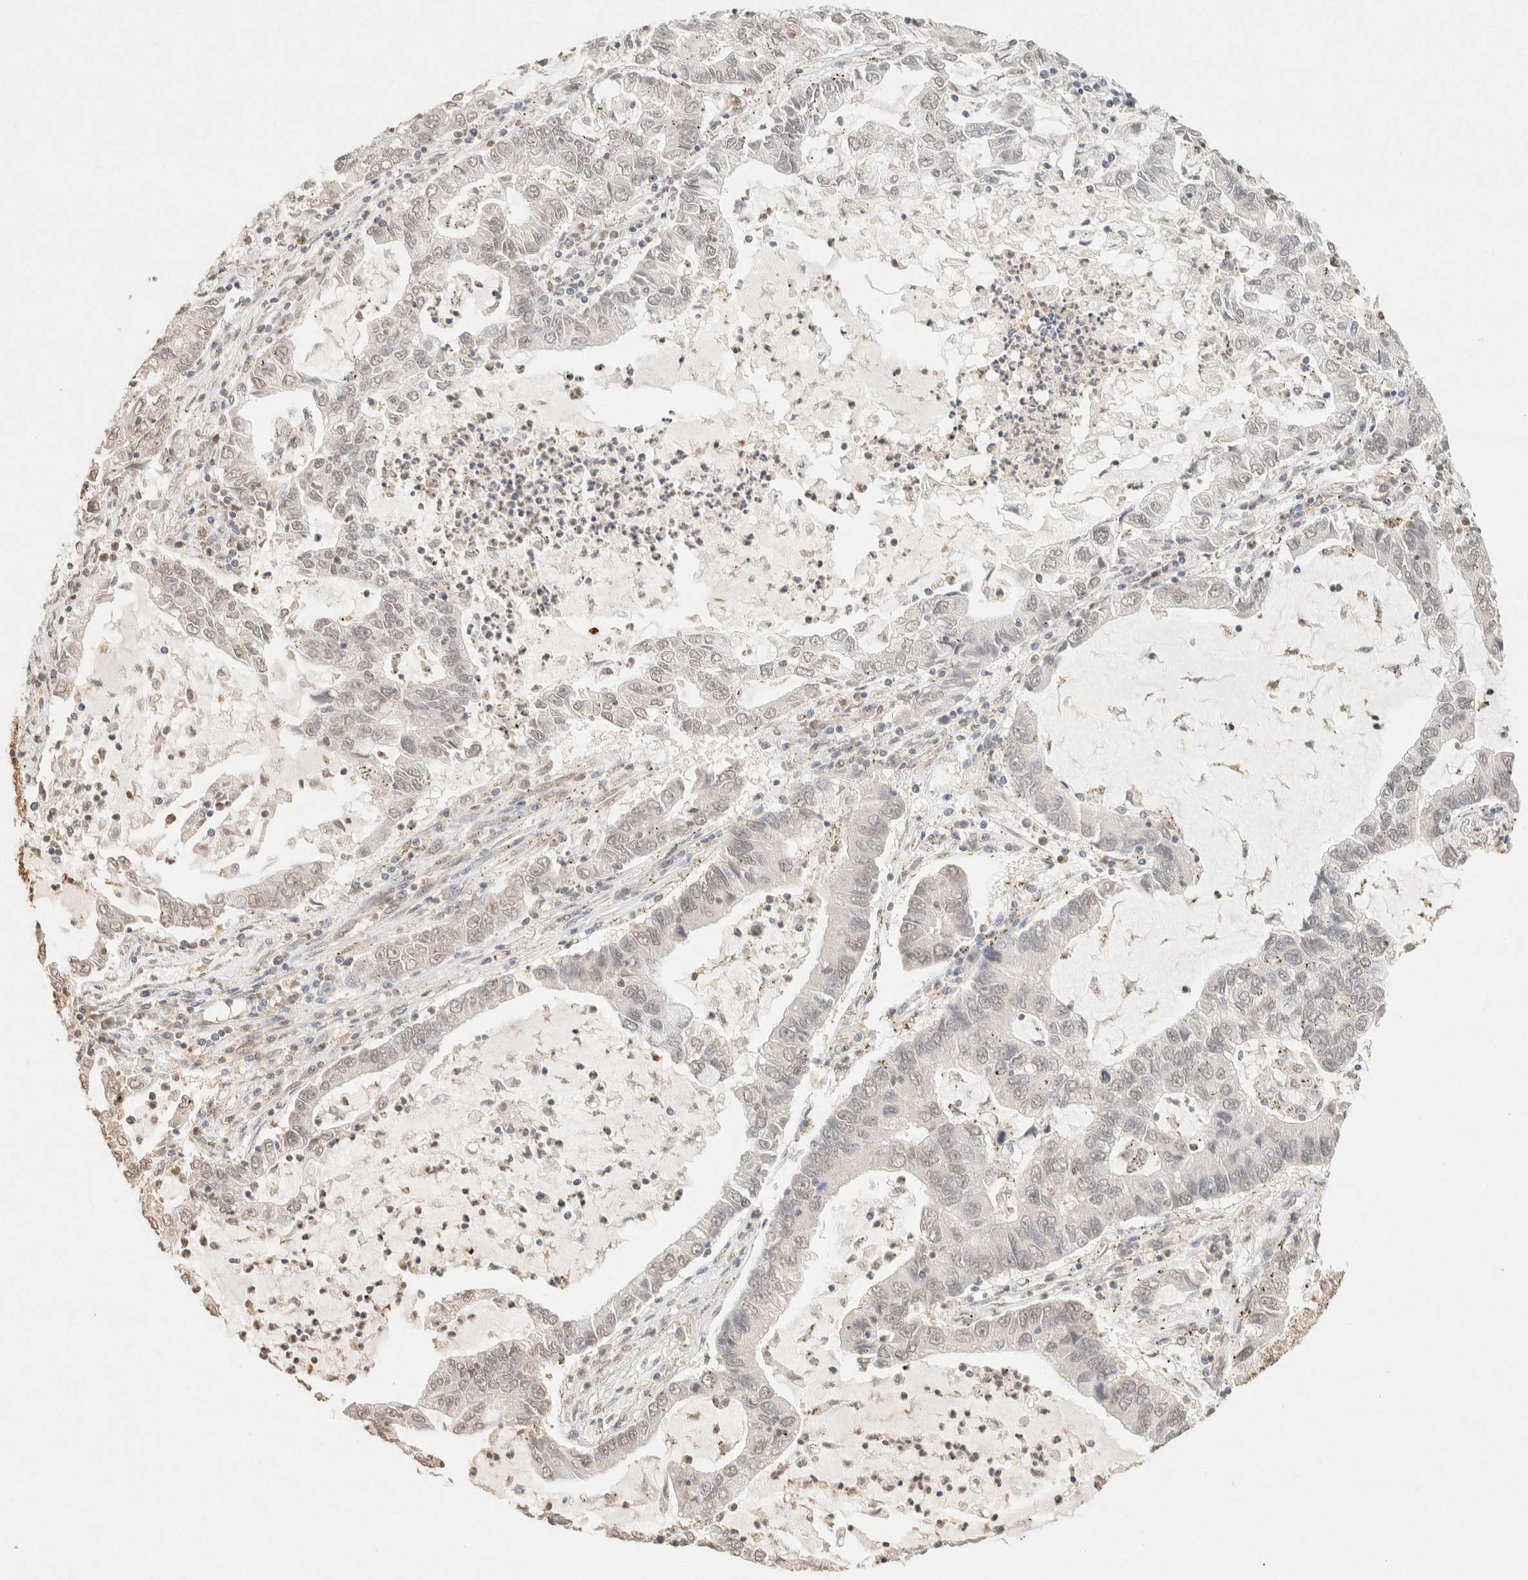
{"staining": {"intensity": "negative", "quantity": "none", "location": "none"}, "tissue": "lung cancer", "cell_type": "Tumor cells", "image_type": "cancer", "snomed": [{"axis": "morphology", "description": "Adenocarcinoma, NOS"}, {"axis": "topography", "description": "Lung"}], "caption": "A histopathology image of human adenocarcinoma (lung) is negative for staining in tumor cells.", "gene": "S100A13", "patient": {"sex": "female", "age": 51}}